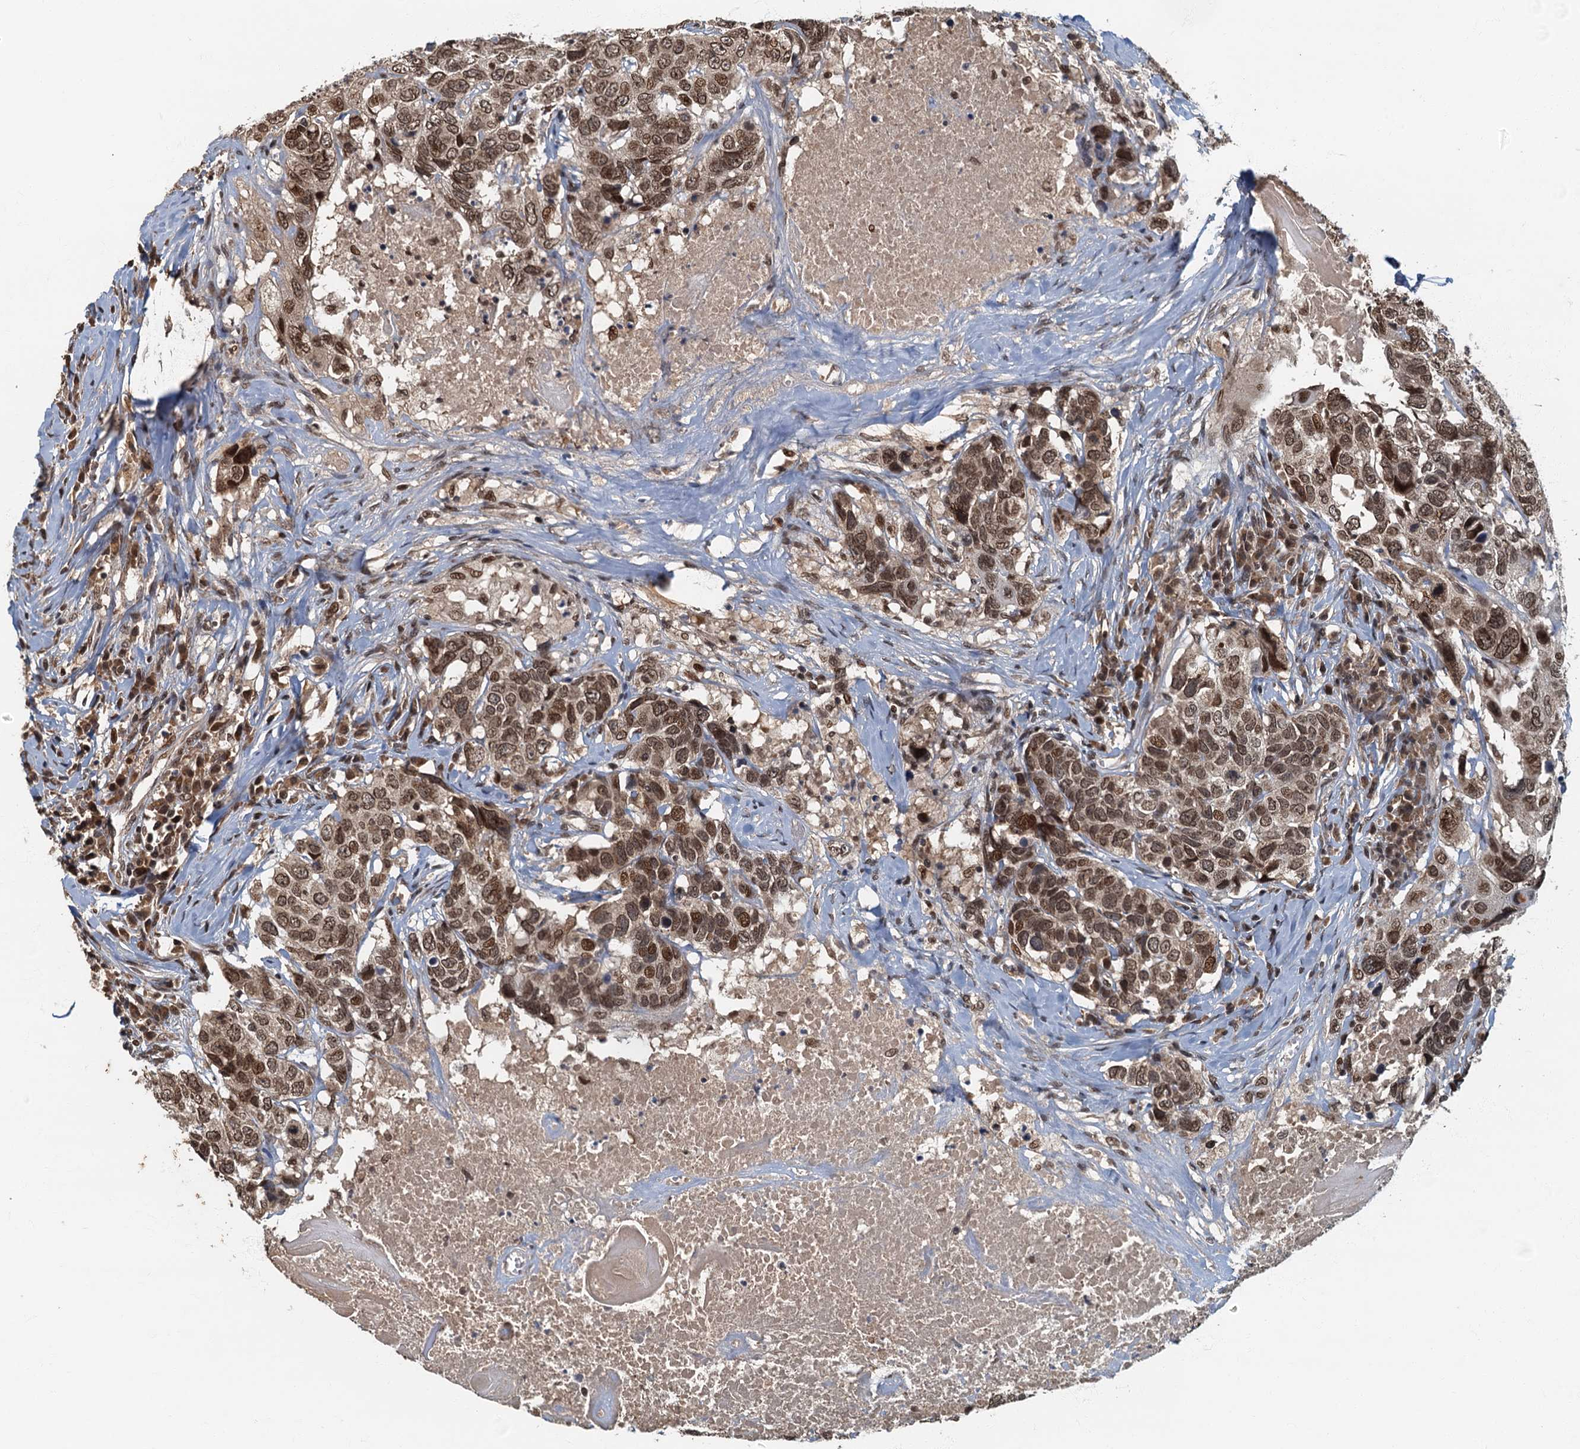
{"staining": {"intensity": "moderate", "quantity": ">75%", "location": "nuclear"}, "tissue": "head and neck cancer", "cell_type": "Tumor cells", "image_type": "cancer", "snomed": [{"axis": "morphology", "description": "Squamous cell carcinoma, NOS"}, {"axis": "topography", "description": "Head-Neck"}], "caption": "Head and neck cancer (squamous cell carcinoma) stained with a brown dye exhibits moderate nuclear positive positivity in about >75% of tumor cells.", "gene": "CKAP2L", "patient": {"sex": "male", "age": 66}}